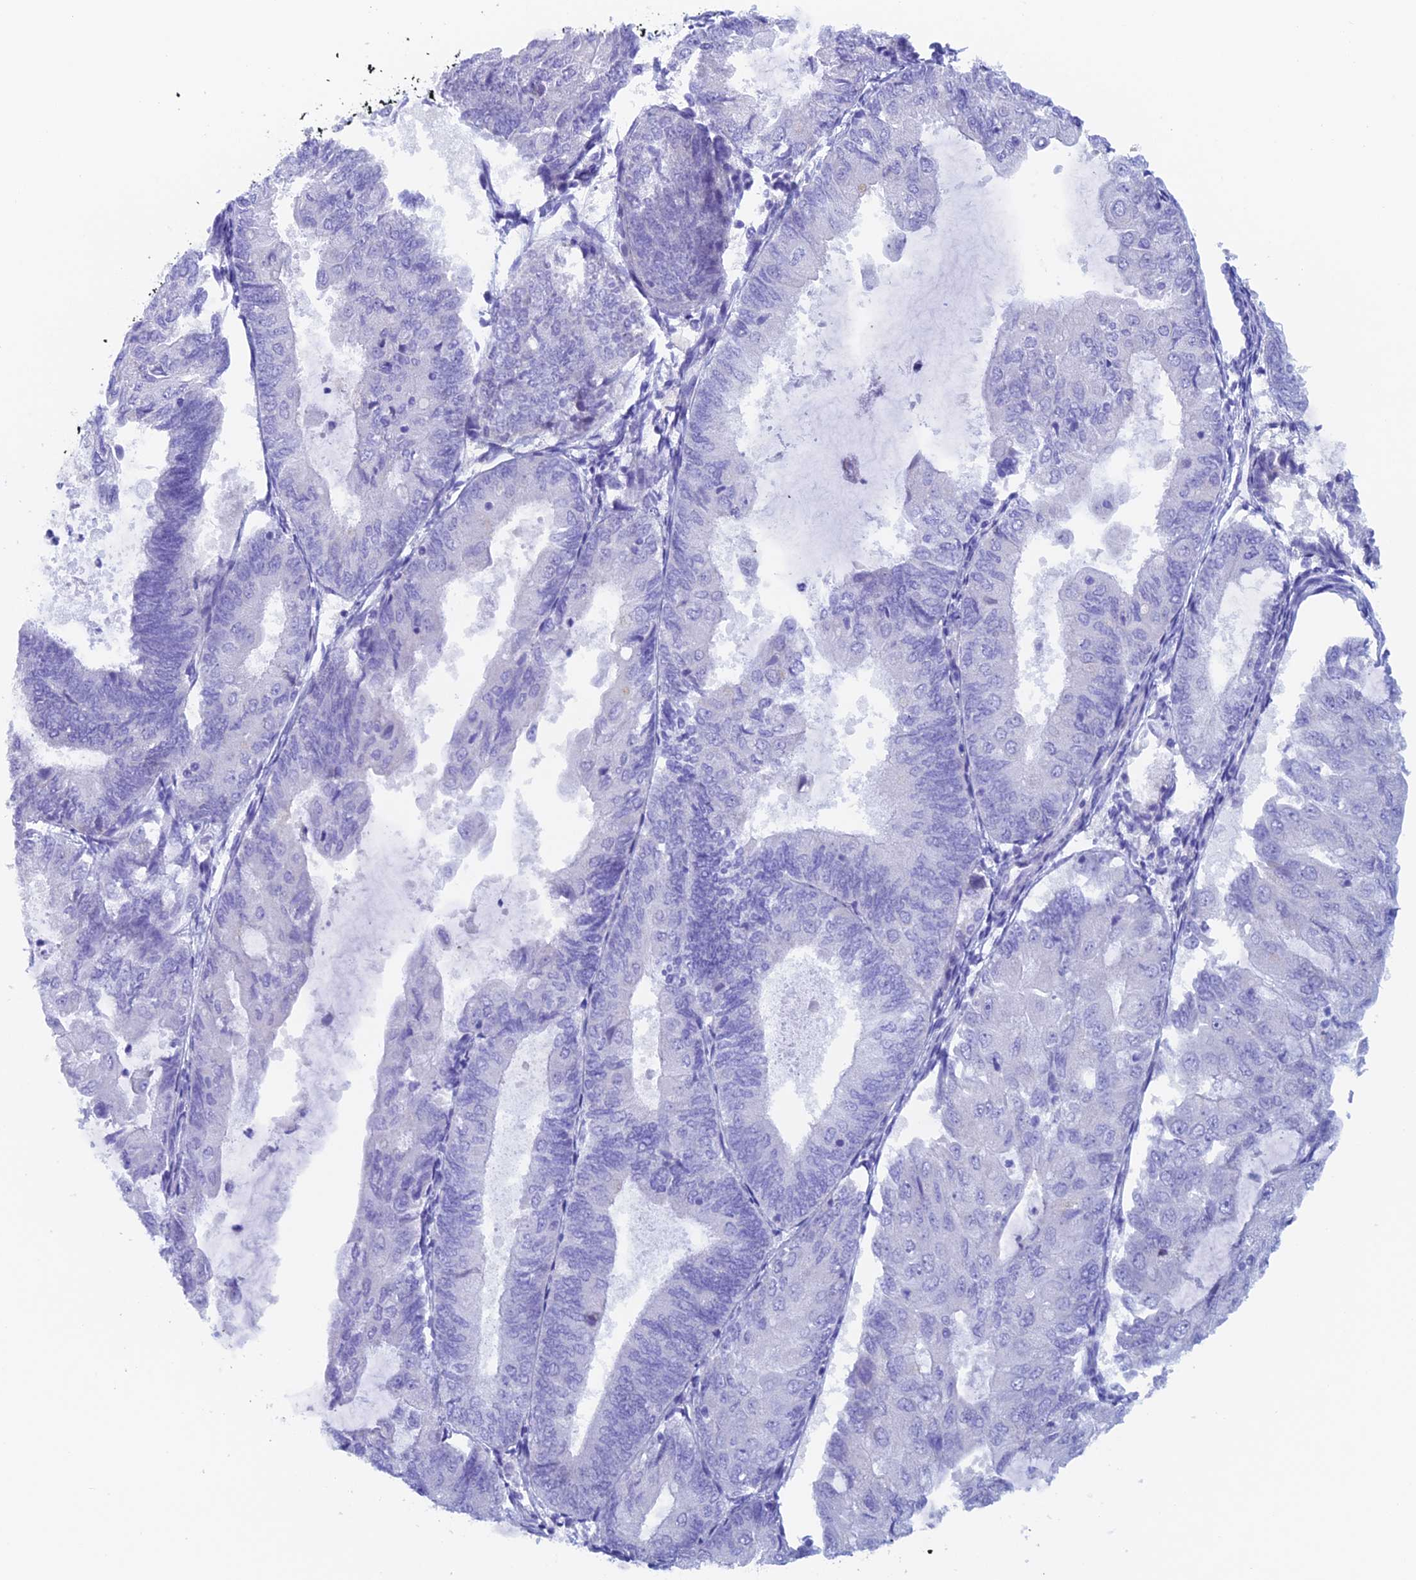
{"staining": {"intensity": "negative", "quantity": "none", "location": "none"}, "tissue": "endometrial cancer", "cell_type": "Tumor cells", "image_type": "cancer", "snomed": [{"axis": "morphology", "description": "Adenocarcinoma, NOS"}, {"axis": "topography", "description": "Endometrium"}], "caption": "Photomicrograph shows no protein positivity in tumor cells of endometrial cancer tissue.", "gene": "PSMC3IP", "patient": {"sex": "female", "age": 81}}